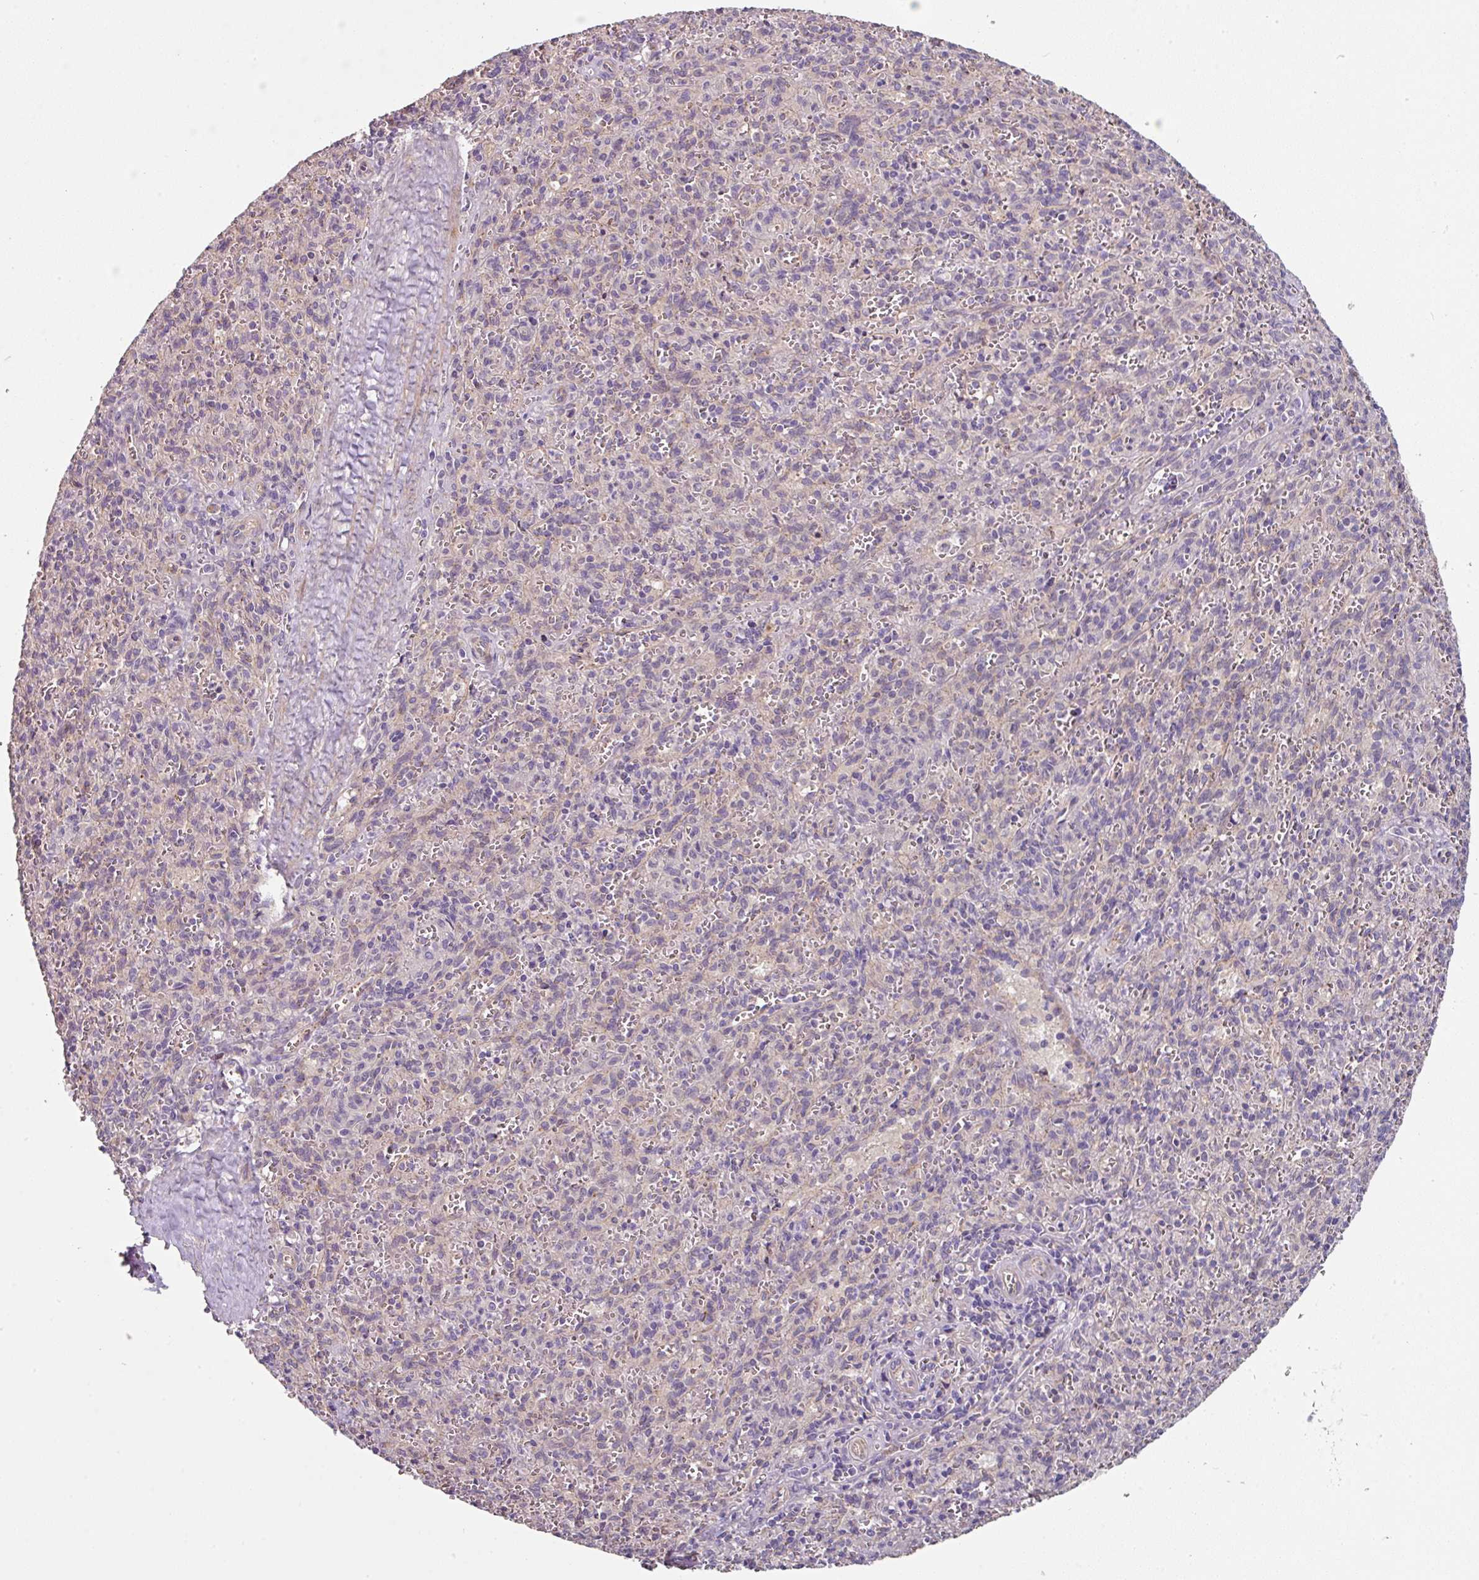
{"staining": {"intensity": "negative", "quantity": "none", "location": "none"}, "tissue": "spleen", "cell_type": "Cells in red pulp", "image_type": "normal", "snomed": [{"axis": "morphology", "description": "Normal tissue, NOS"}, {"axis": "topography", "description": "Spleen"}], "caption": "This is an immunohistochemistry (IHC) image of benign human spleen. There is no staining in cells in red pulp.", "gene": "C4orf48", "patient": {"sex": "female", "age": 26}}